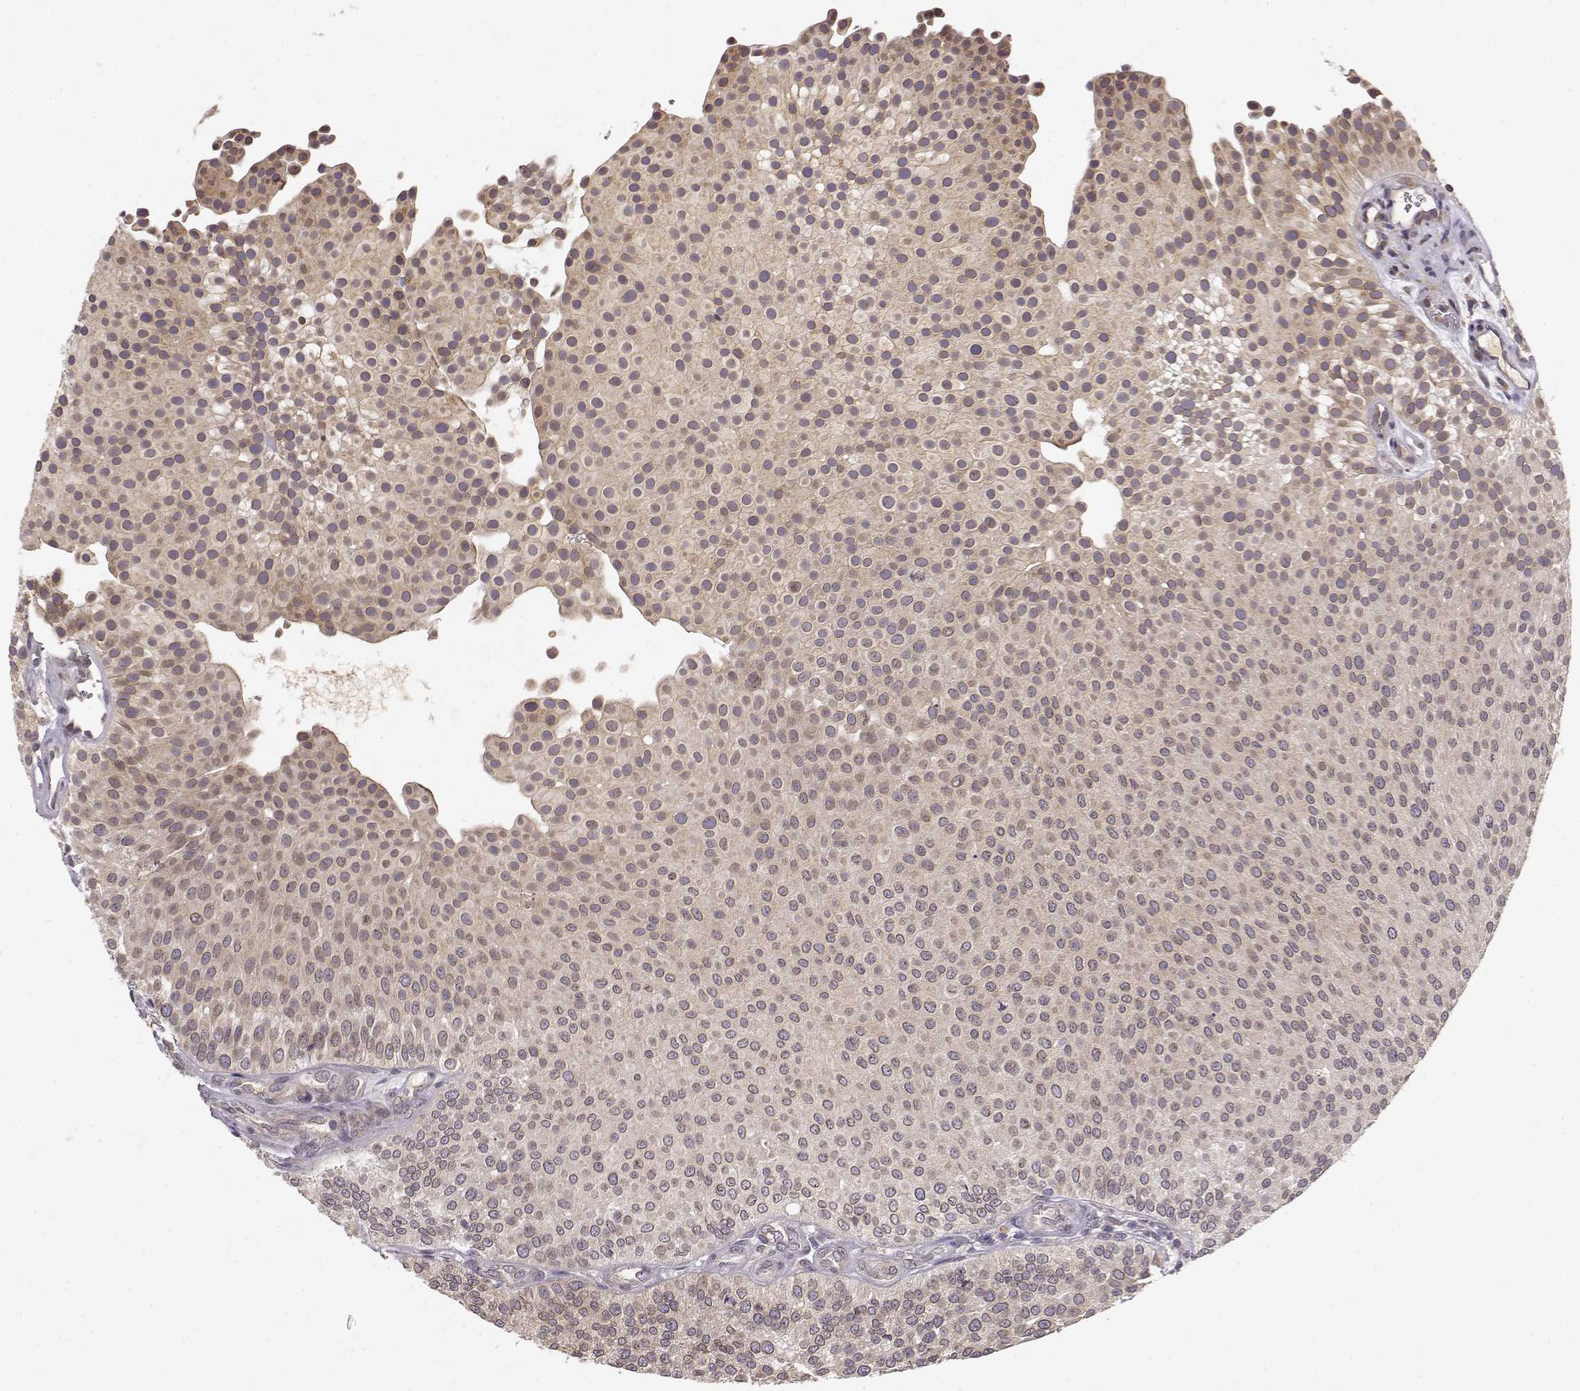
{"staining": {"intensity": "weak", "quantity": ">75%", "location": "cytoplasmic/membranous"}, "tissue": "urothelial cancer", "cell_type": "Tumor cells", "image_type": "cancer", "snomed": [{"axis": "morphology", "description": "Urothelial carcinoma, Low grade"}, {"axis": "topography", "description": "Urinary bladder"}], "caption": "This is an image of immunohistochemistry (IHC) staining of urothelial cancer, which shows weak staining in the cytoplasmic/membranous of tumor cells.", "gene": "ERGIC2", "patient": {"sex": "female", "age": 87}}